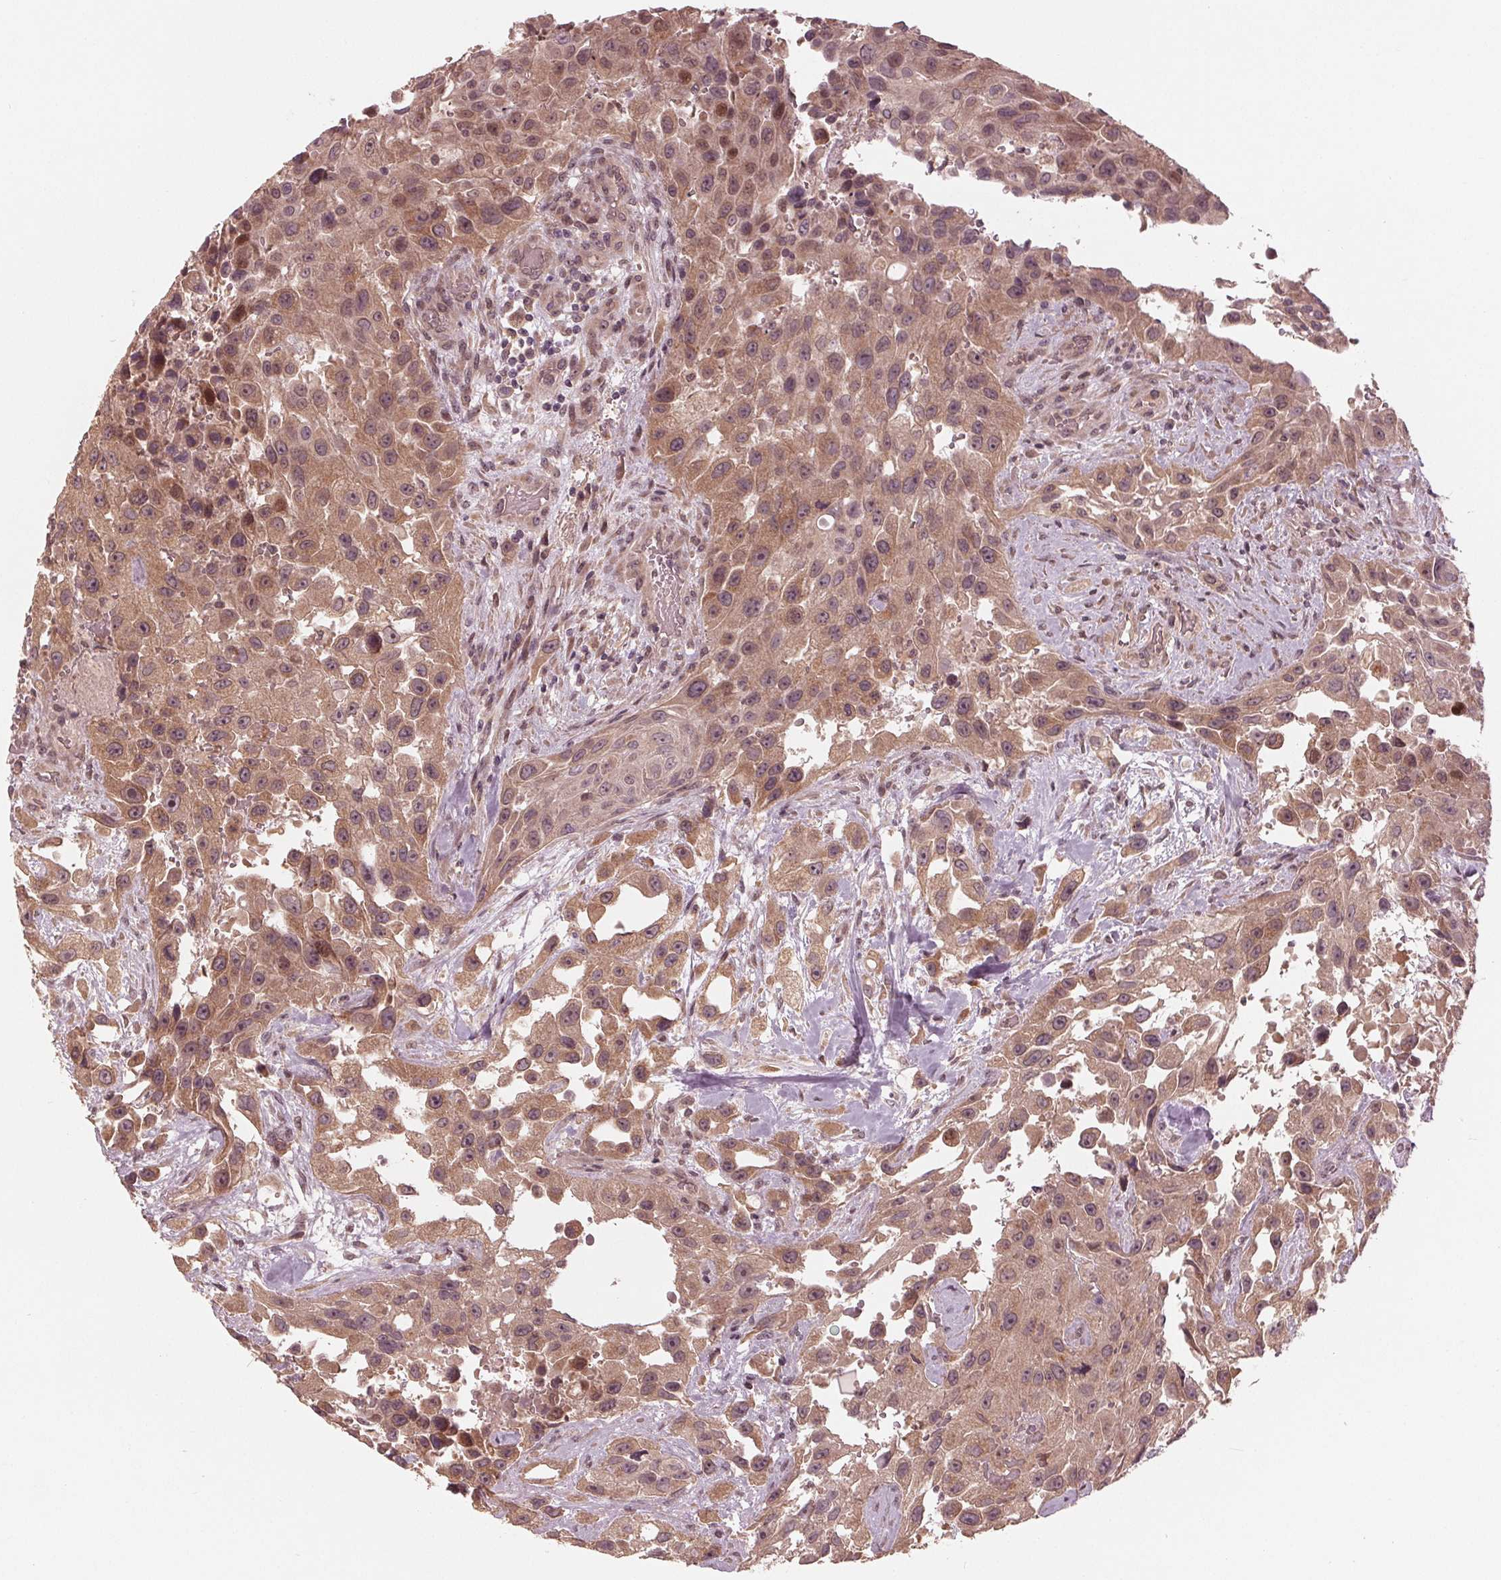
{"staining": {"intensity": "moderate", "quantity": ">75%", "location": "cytoplasmic/membranous,nuclear"}, "tissue": "urothelial cancer", "cell_type": "Tumor cells", "image_type": "cancer", "snomed": [{"axis": "morphology", "description": "Urothelial carcinoma, High grade"}, {"axis": "topography", "description": "Urinary bladder"}], "caption": "The image shows staining of urothelial cancer, revealing moderate cytoplasmic/membranous and nuclear protein expression (brown color) within tumor cells.", "gene": "ZNF471", "patient": {"sex": "male", "age": 79}}